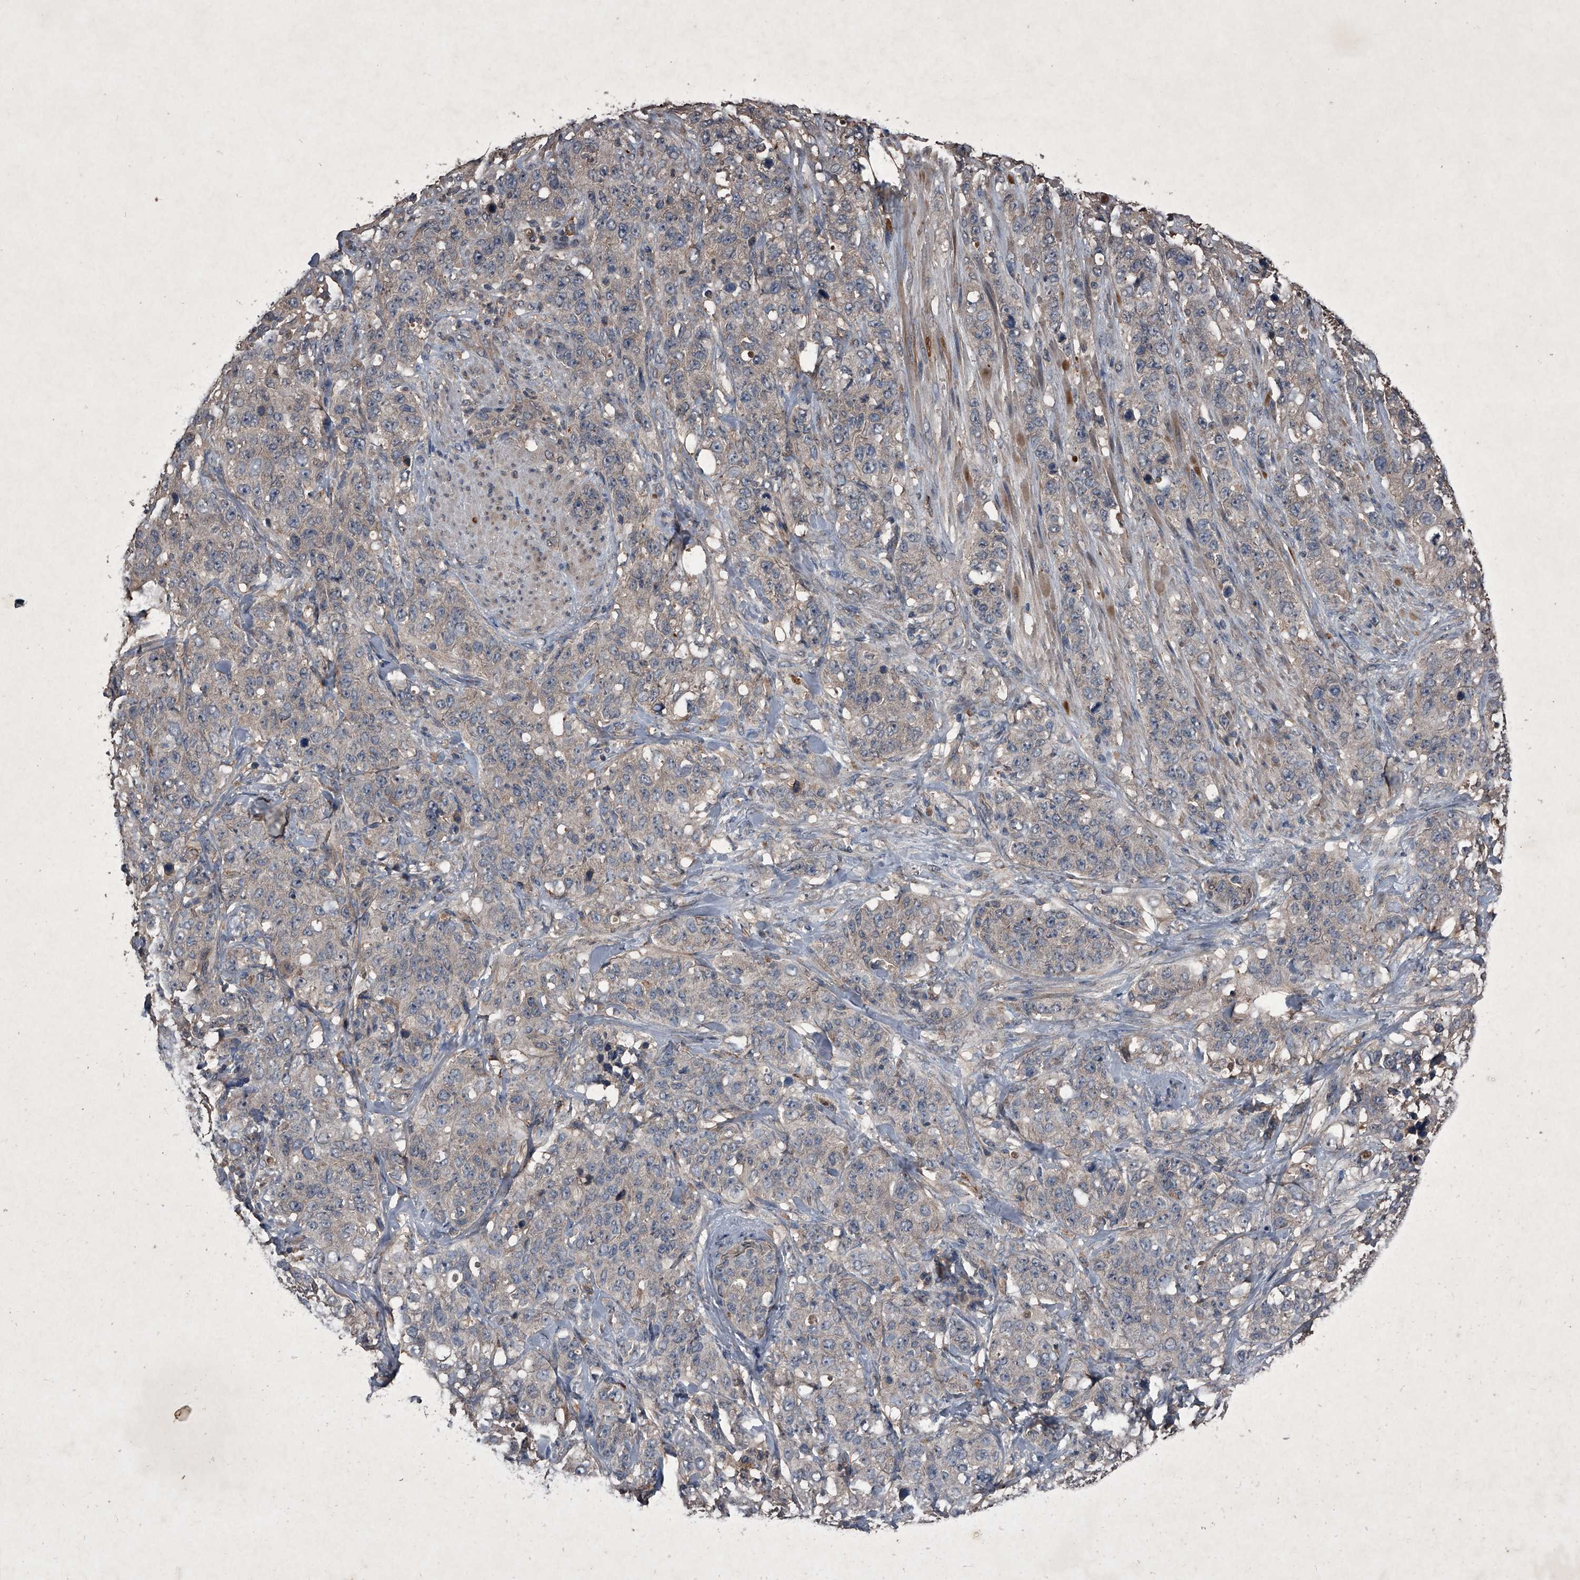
{"staining": {"intensity": "negative", "quantity": "none", "location": "none"}, "tissue": "stomach cancer", "cell_type": "Tumor cells", "image_type": "cancer", "snomed": [{"axis": "morphology", "description": "Adenocarcinoma, NOS"}, {"axis": "topography", "description": "Stomach"}], "caption": "DAB immunohistochemical staining of stomach adenocarcinoma shows no significant staining in tumor cells.", "gene": "MAPKAP1", "patient": {"sex": "male", "age": 48}}